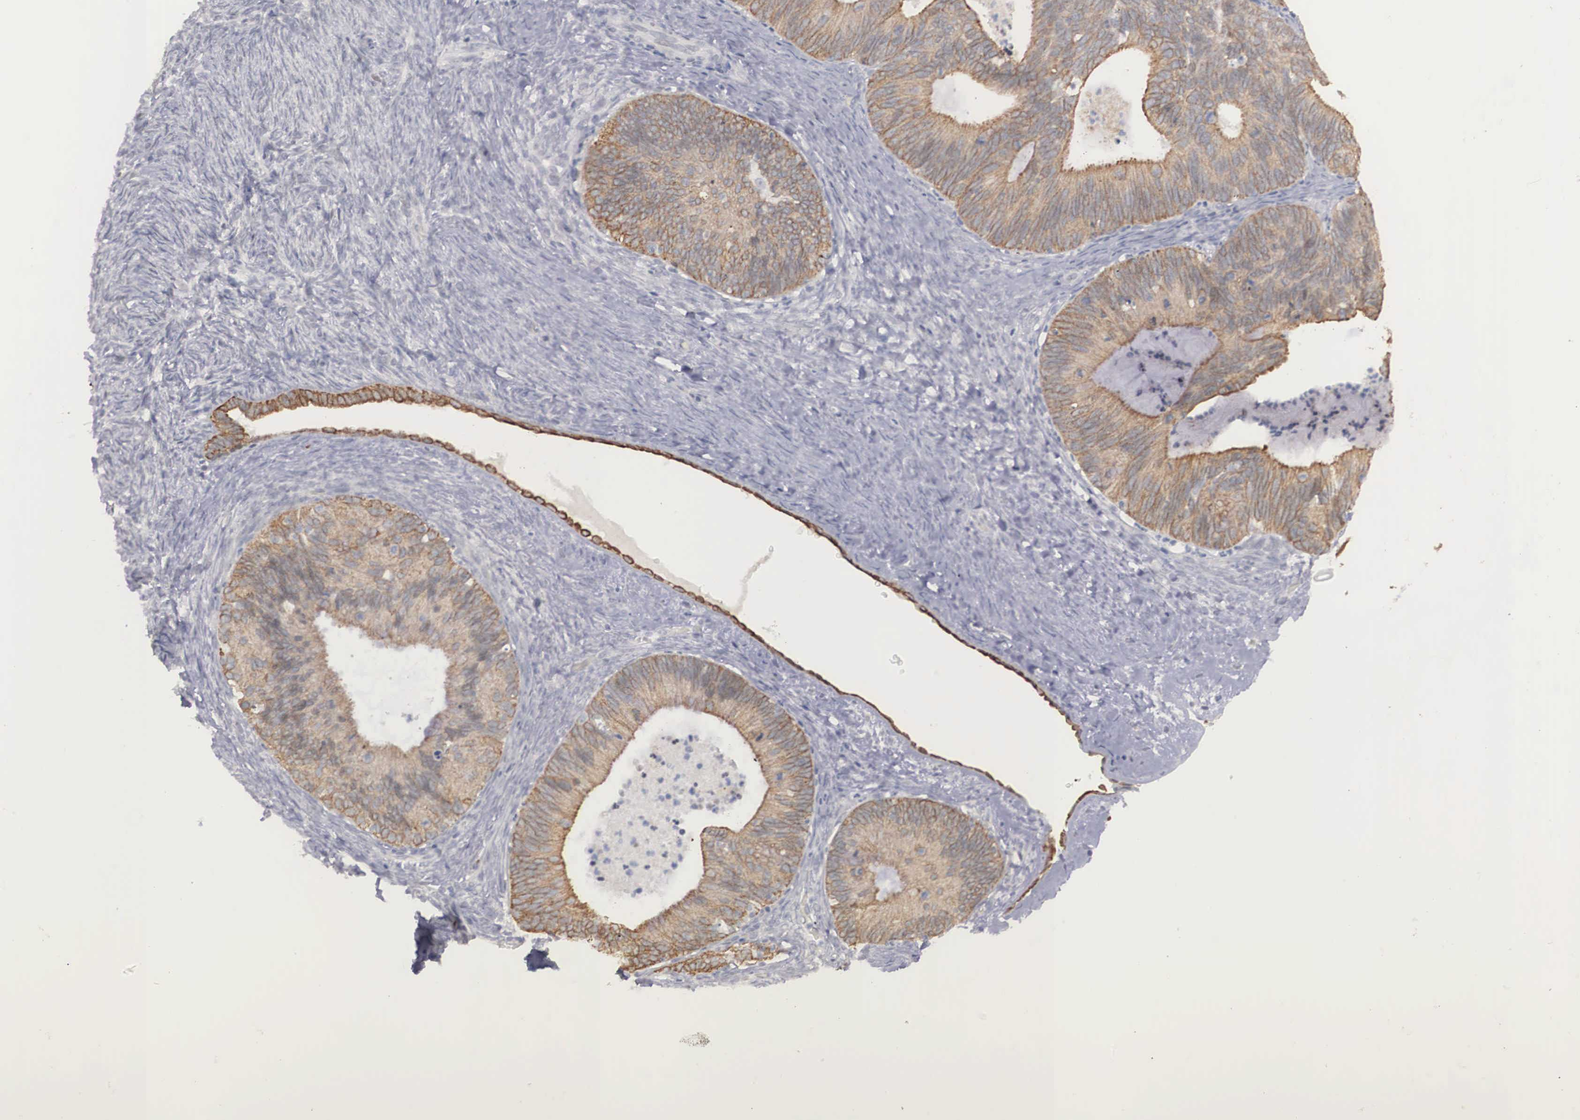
{"staining": {"intensity": "weak", "quantity": "25%-75%", "location": "cytoplasmic/membranous"}, "tissue": "ovarian cancer", "cell_type": "Tumor cells", "image_type": "cancer", "snomed": [{"axis": "morphology", "description": "Carcinoma, endometroid"}, {"axis": "topography", "description": "Ovary"}], "caption": "This micrograph demonstrates IHC staining of human endometroid carcinoma (ovarian), with low weak cytoplasmic/membranous expression in about 25%-75% of tumor cells.", "gene": "WDR89", "patient": {"sex": "female", "age": 52}}